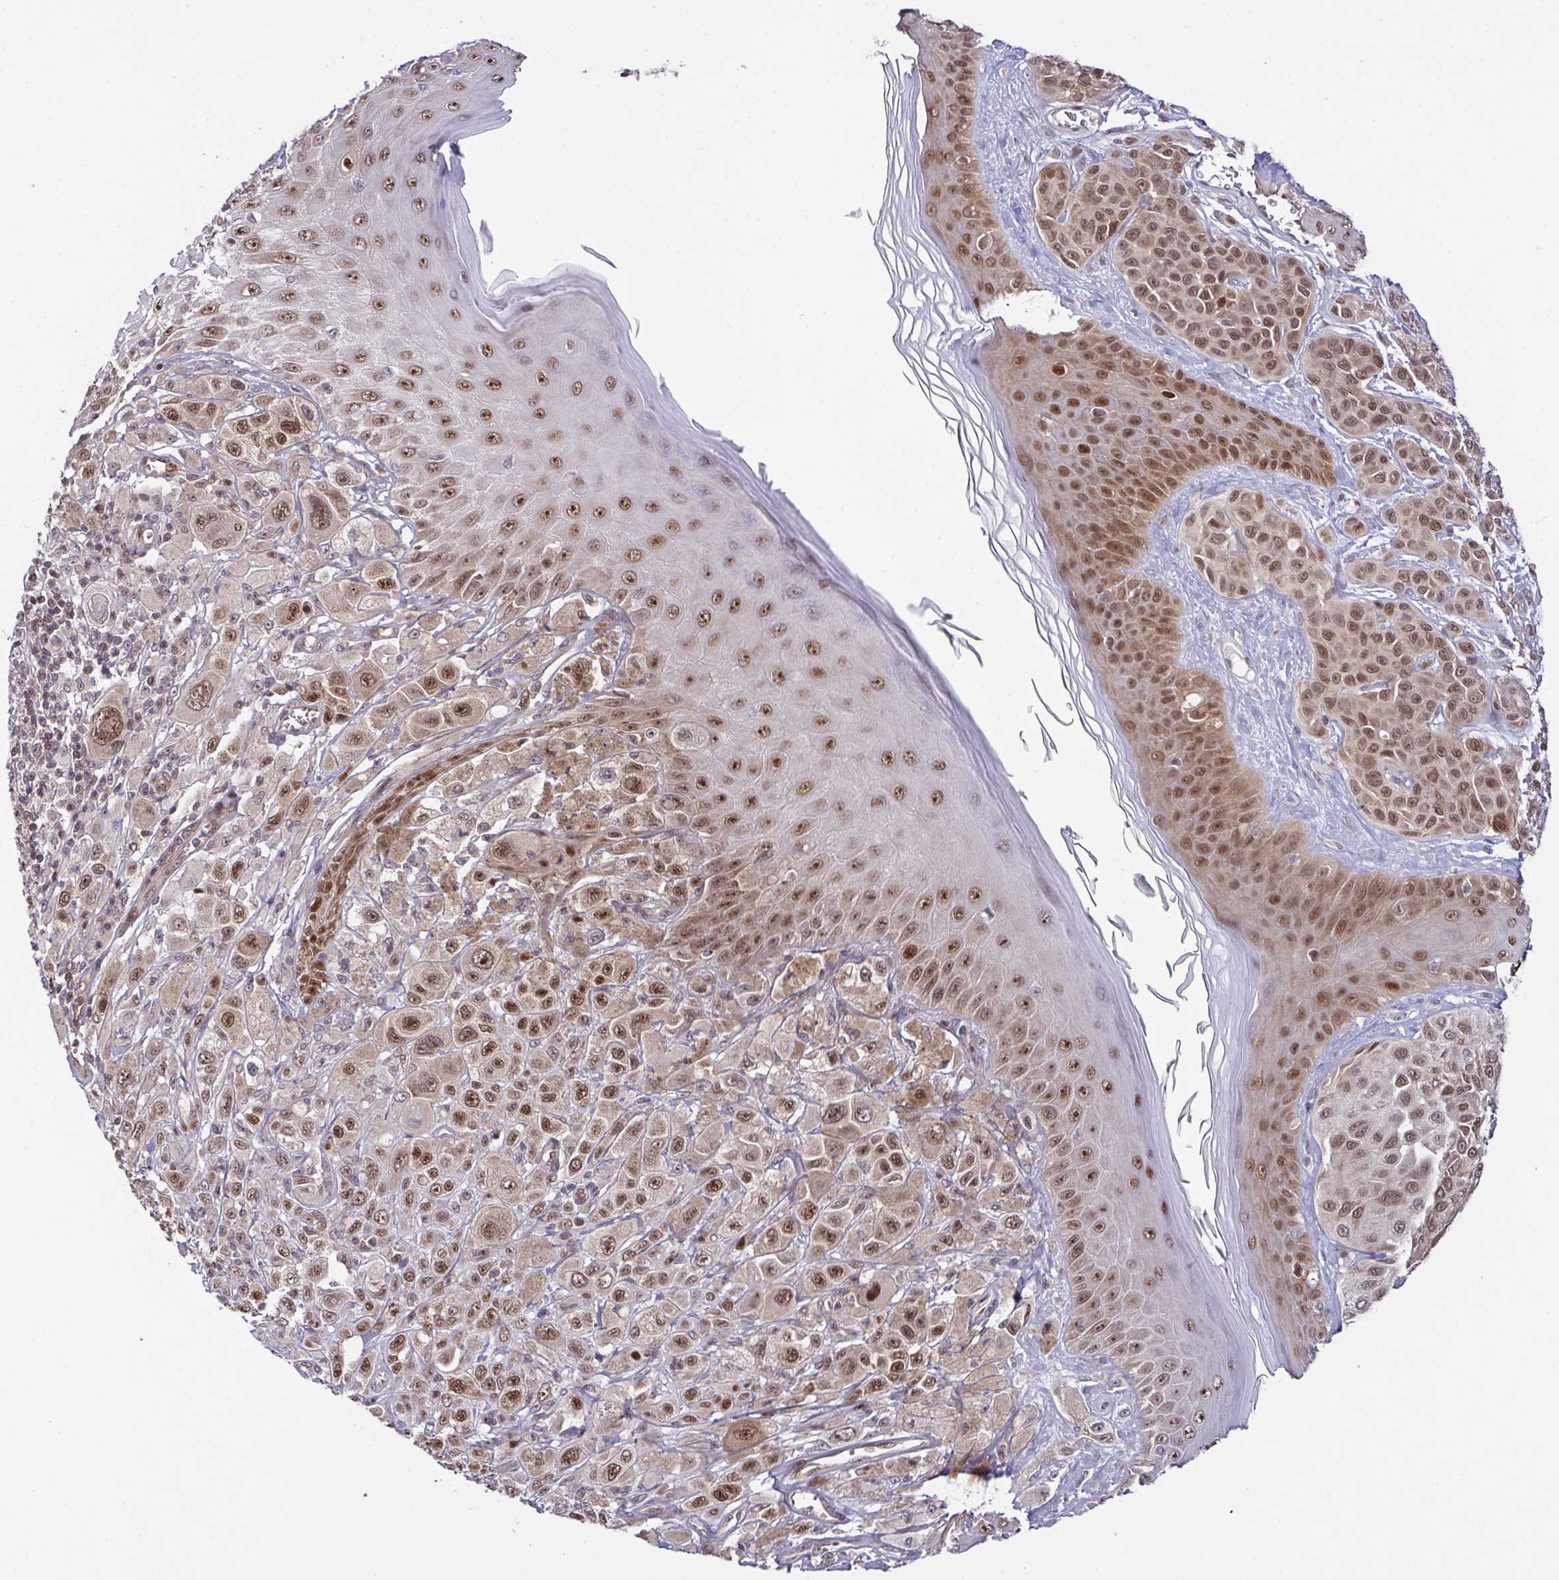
{"staining": {"intensity": "moderate", "quantity": ">75%", "location": "nuclear"}, "tissue": "melanoma", "cell_type": "Tumor cells", "image_type": "cancer", "snomed": [{"axis": "morphology", "description": "Malignant melanoma, NOS"}, {"axis": "topography", "description": "Skin"}], "caption": "The micrograph exhibits a brown stain indicating the presence of a protein in the nuclear of tumor cells in malignant melanoma.", "gene": "DNAJB1", "patient": {"sex": "male", "age": 67}}